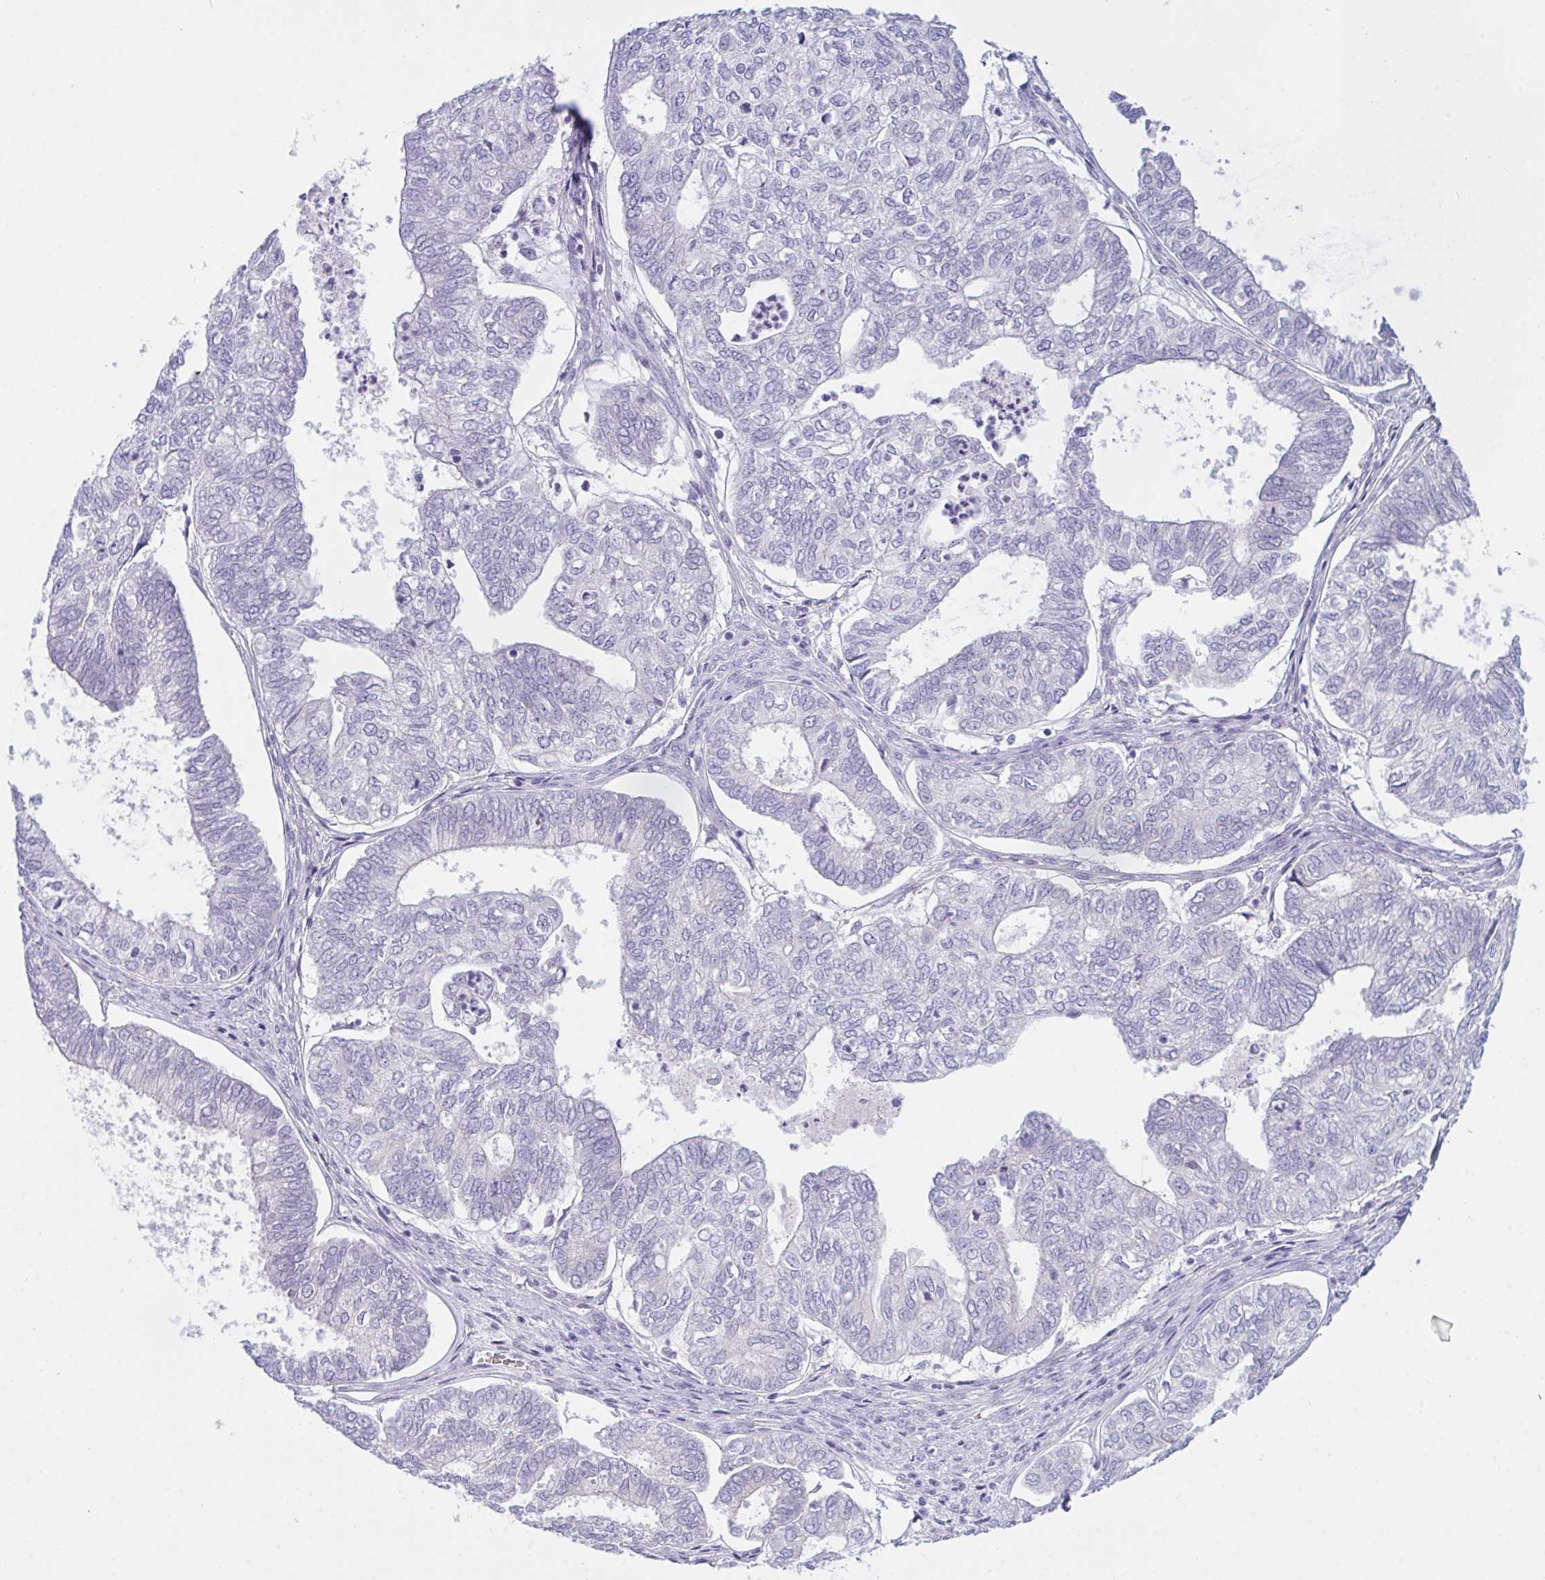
{"staining": {"intensity": "negative", "quantity": "none", "location": "none"}, "tissue": "ovarian cancer", "cell_type": "Tumor cells", "image_type": "cancer", "snomed": [{"axis": "morphology", "description": "Carcinoma, endometroid"}, {"axis": "topography", "description": "Ovary"}], "caption": "Ovarian endometroid carcinoma was stained to show a protein in brown. There is no significant staining in tumor cells. Brightfield microscopy of immunohistochemistry stained with DAB (brown) and hematoxylin (blue), captured at high magnification.", "gene": "NAA30", "patient": {"sex": "female", "age": 64}}